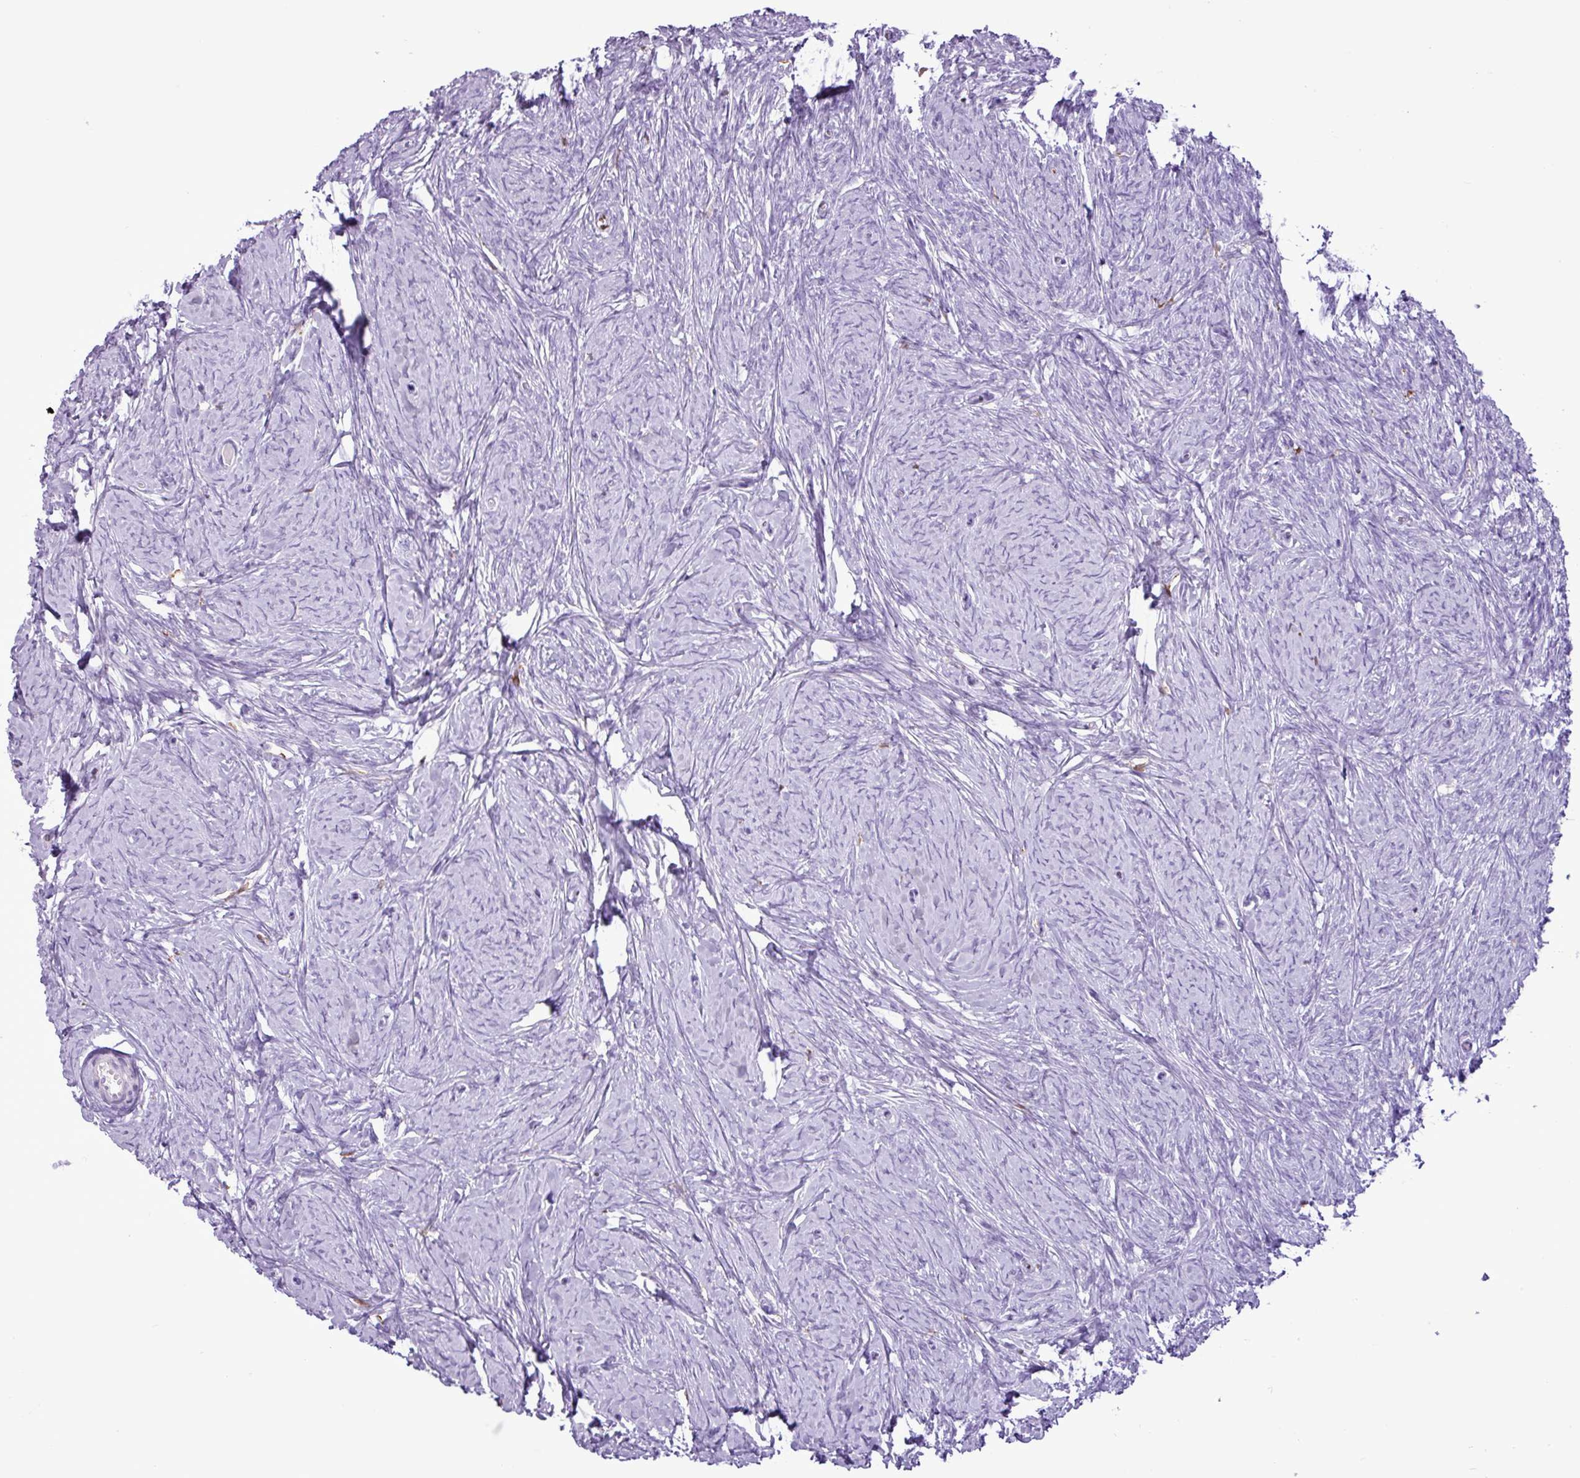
{"staining": {"intensity": "negative", "quantity": "none", "location": "none"}, "tissue": "ovary", "cell_type": "Ovarian stroma cells", "image_type": "normal", "snomed": [{"axis": "morphology", "description": "Normal tissue, NOS"}, {"axis": "topography", "description": "Ovary"}], "caption": "This is an IHC image of unremarkable ovary. There is no staining in ovarian stroma cells.", "gene": "TMEM200C", "patient": {"sex": "female", "age": 44}}